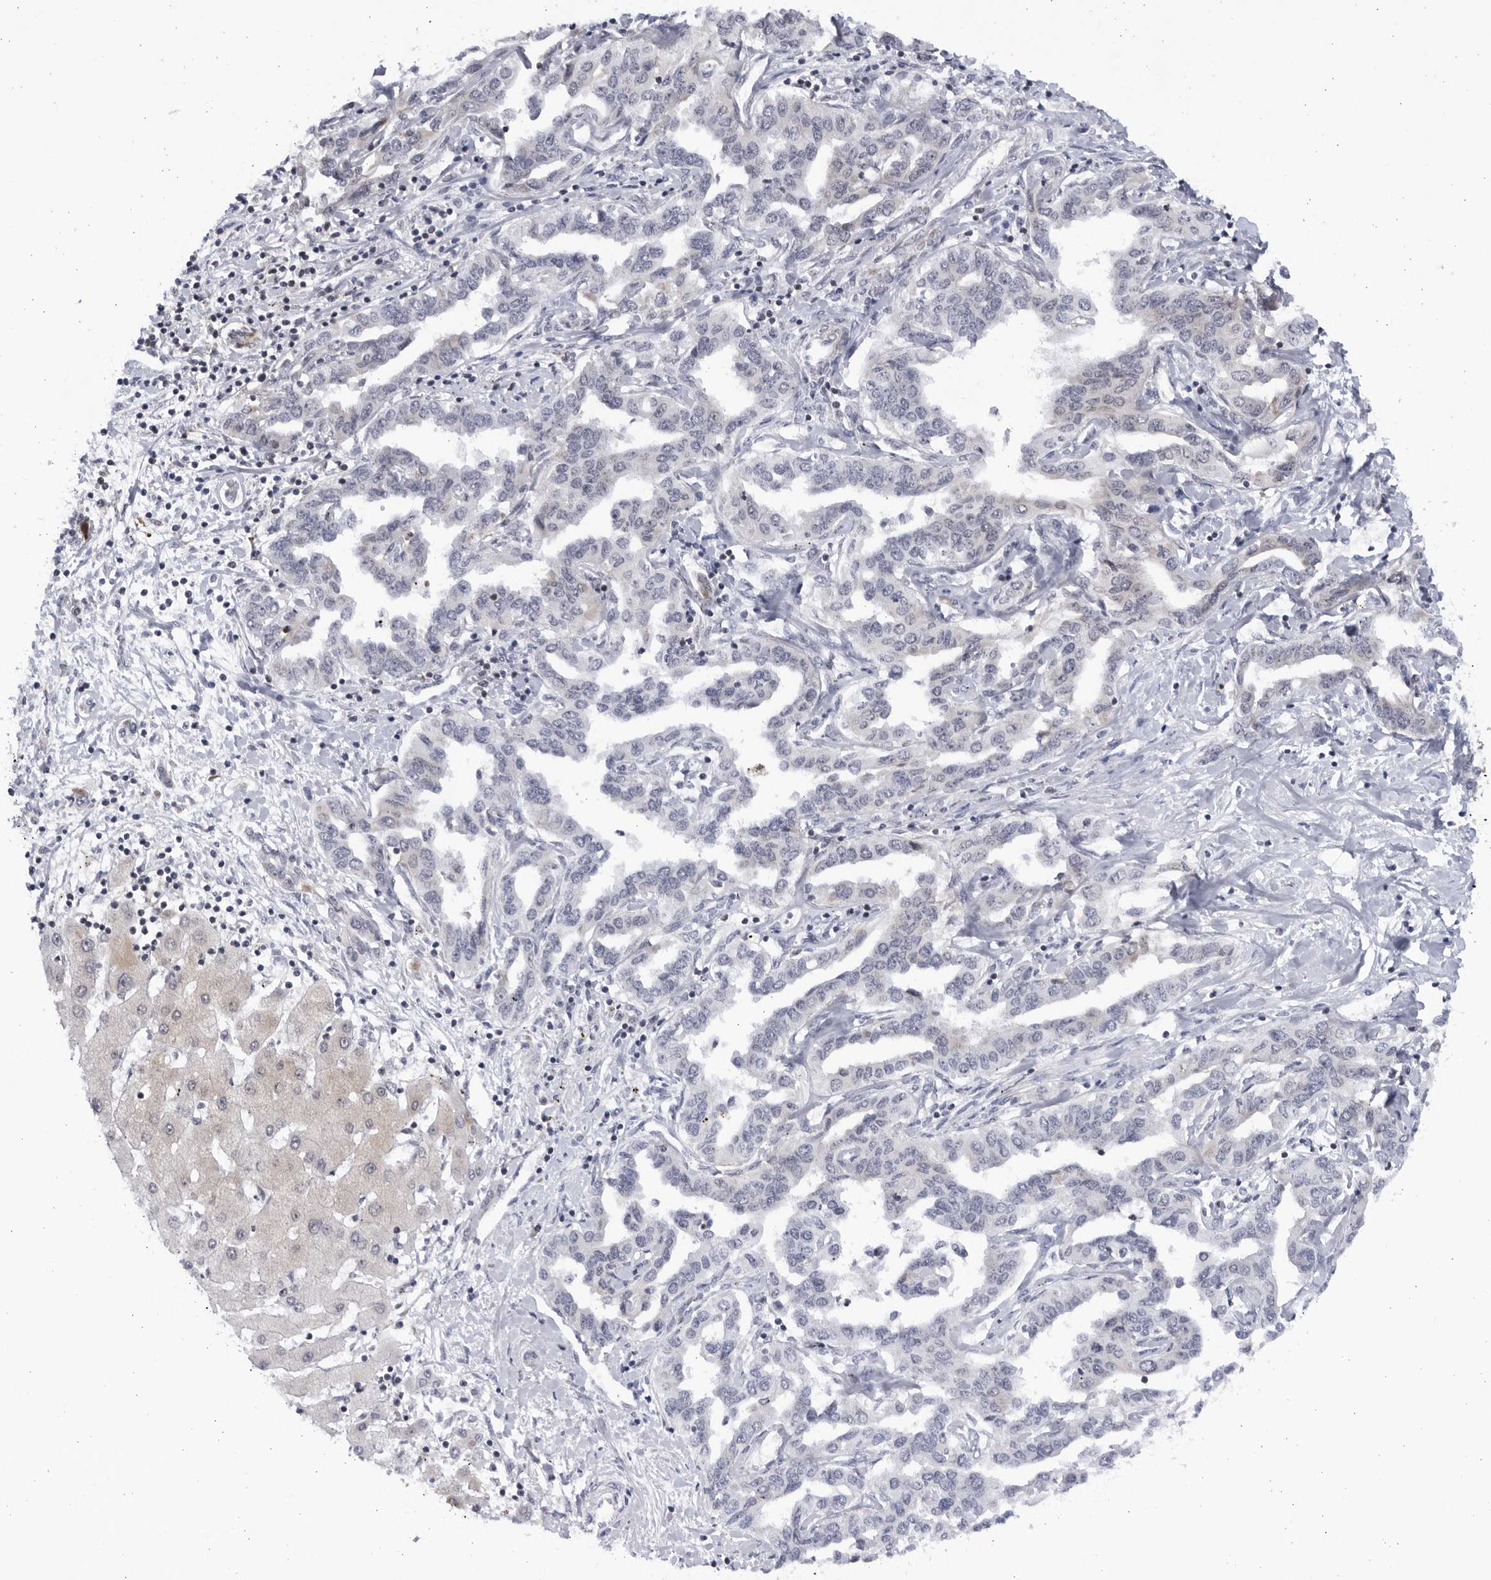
{"staining": {"intensity": "negative", "quantity": "none", "location": "none"}, "tissue": "liver cancer", "cell_type": "Tumor cells", "image_type": "cancer", "snomed": [{"axis": "morphology", "description": "Cholangiocarcinoma"}, {"axis": "topography", "description": "Liver"}], "caption": "Immunohistochemical staining of liver cholangiocarcinoma reveals no significant positivity in tumor cells.", "gene": "SLC25A22", "patient": {"sex": "male", "age": 59}}